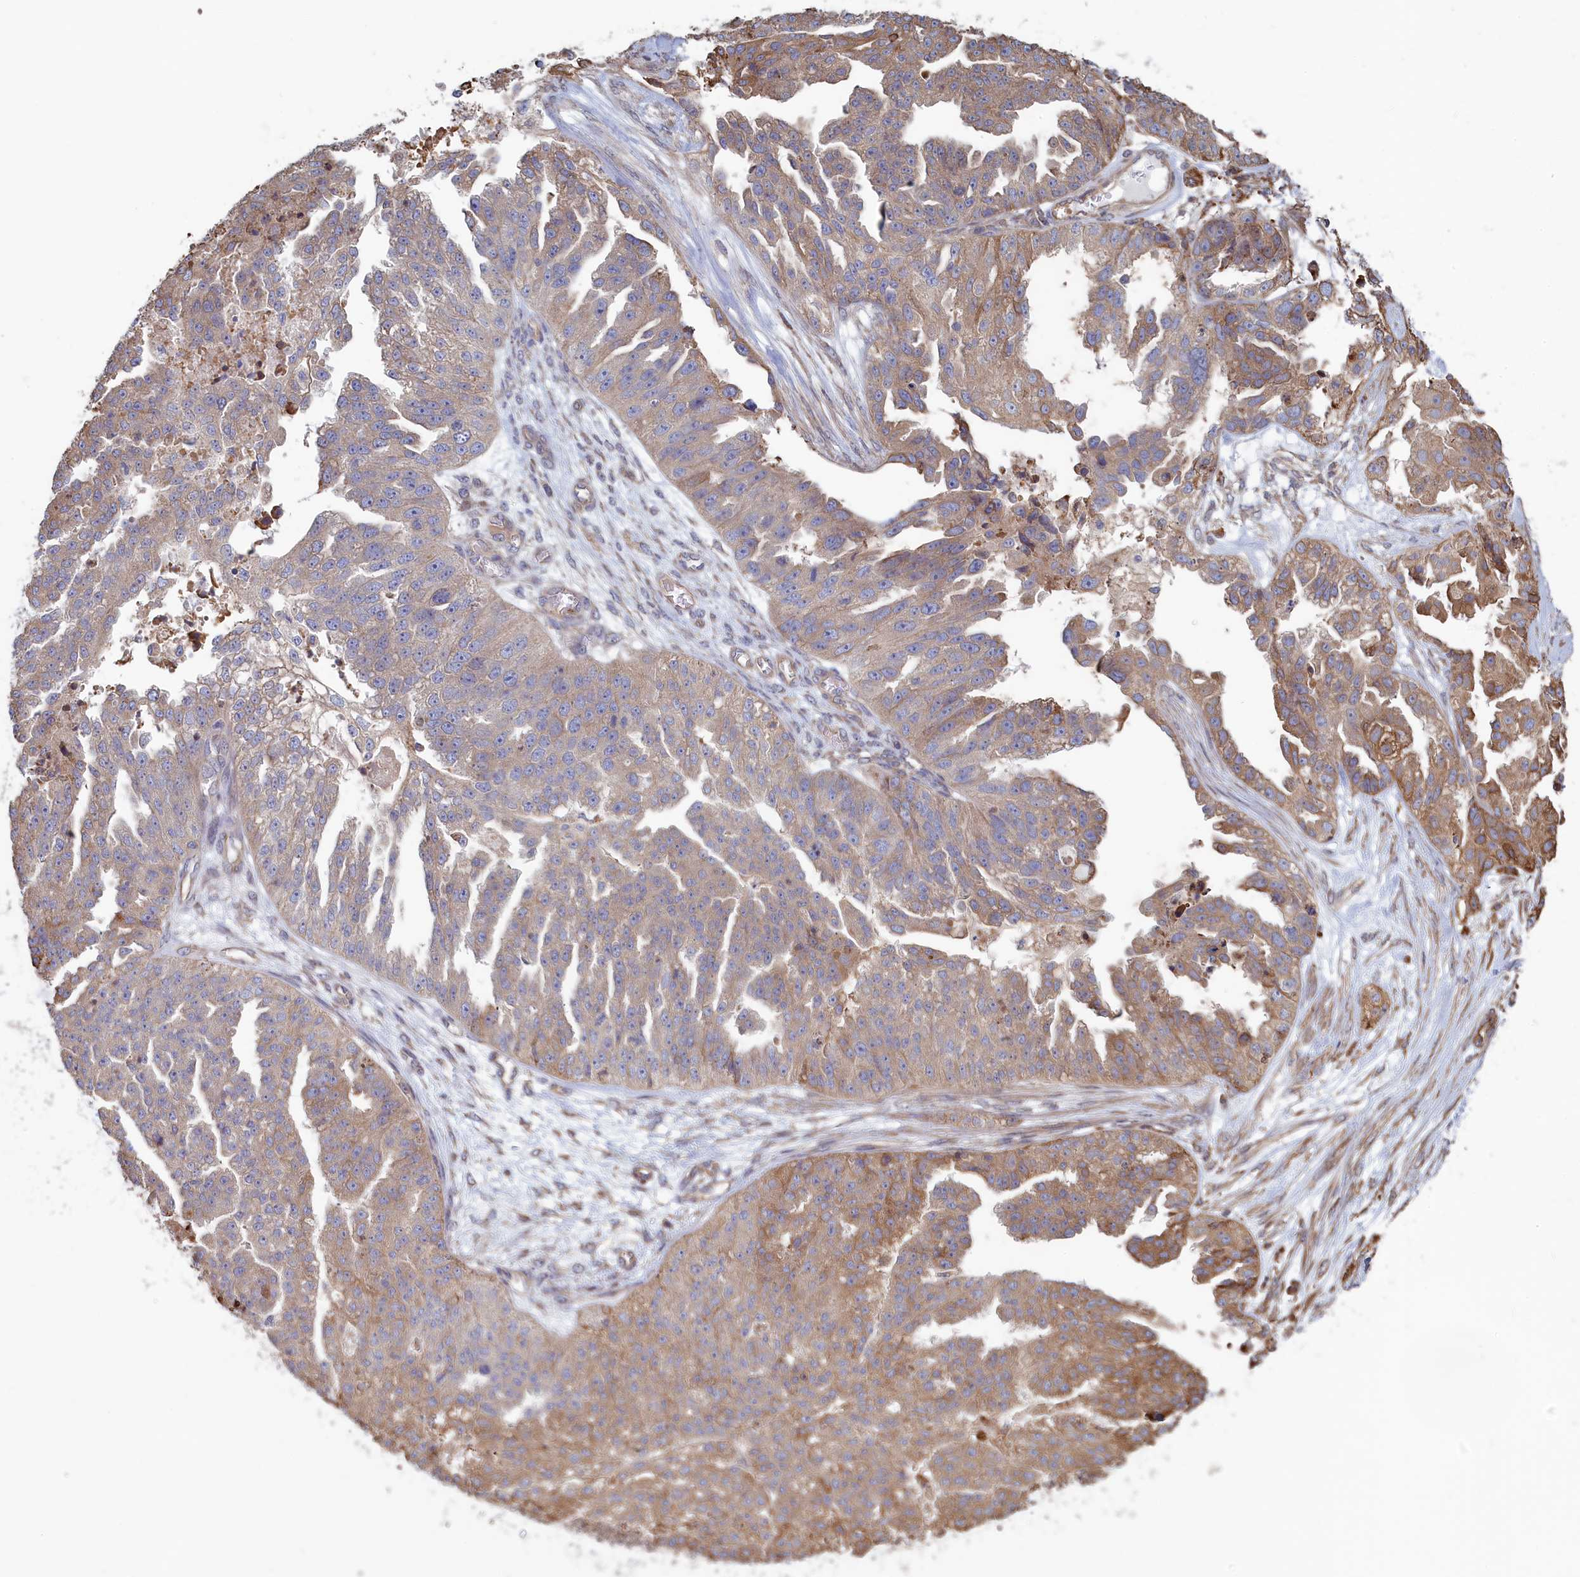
{"staining": {"intensity": "moderate", "quantity": "25%-75%", "location": "cytoplasmic/membranous"}, "tissue": "ovarian cancer", "cell_type": "Tumor cells", "image_type": "cancer", "snomed": [{"axis": "morphology", "description": "Cystadenocarcinoma, serous, NOS"}, {"axis": "topography", "description": "Ovary"}], "caption": "This micrograph reveals ovarian serous cystadenocarcinoma stained with immunohistochemistry to label a protein in brown. The cytoplasmic/membranous of tumor cells show moderate positivity for the protein. Nuclei are counter-stained blue.", "gene": "RILPL1", "patient": {"sex": "female", "age": 58}}